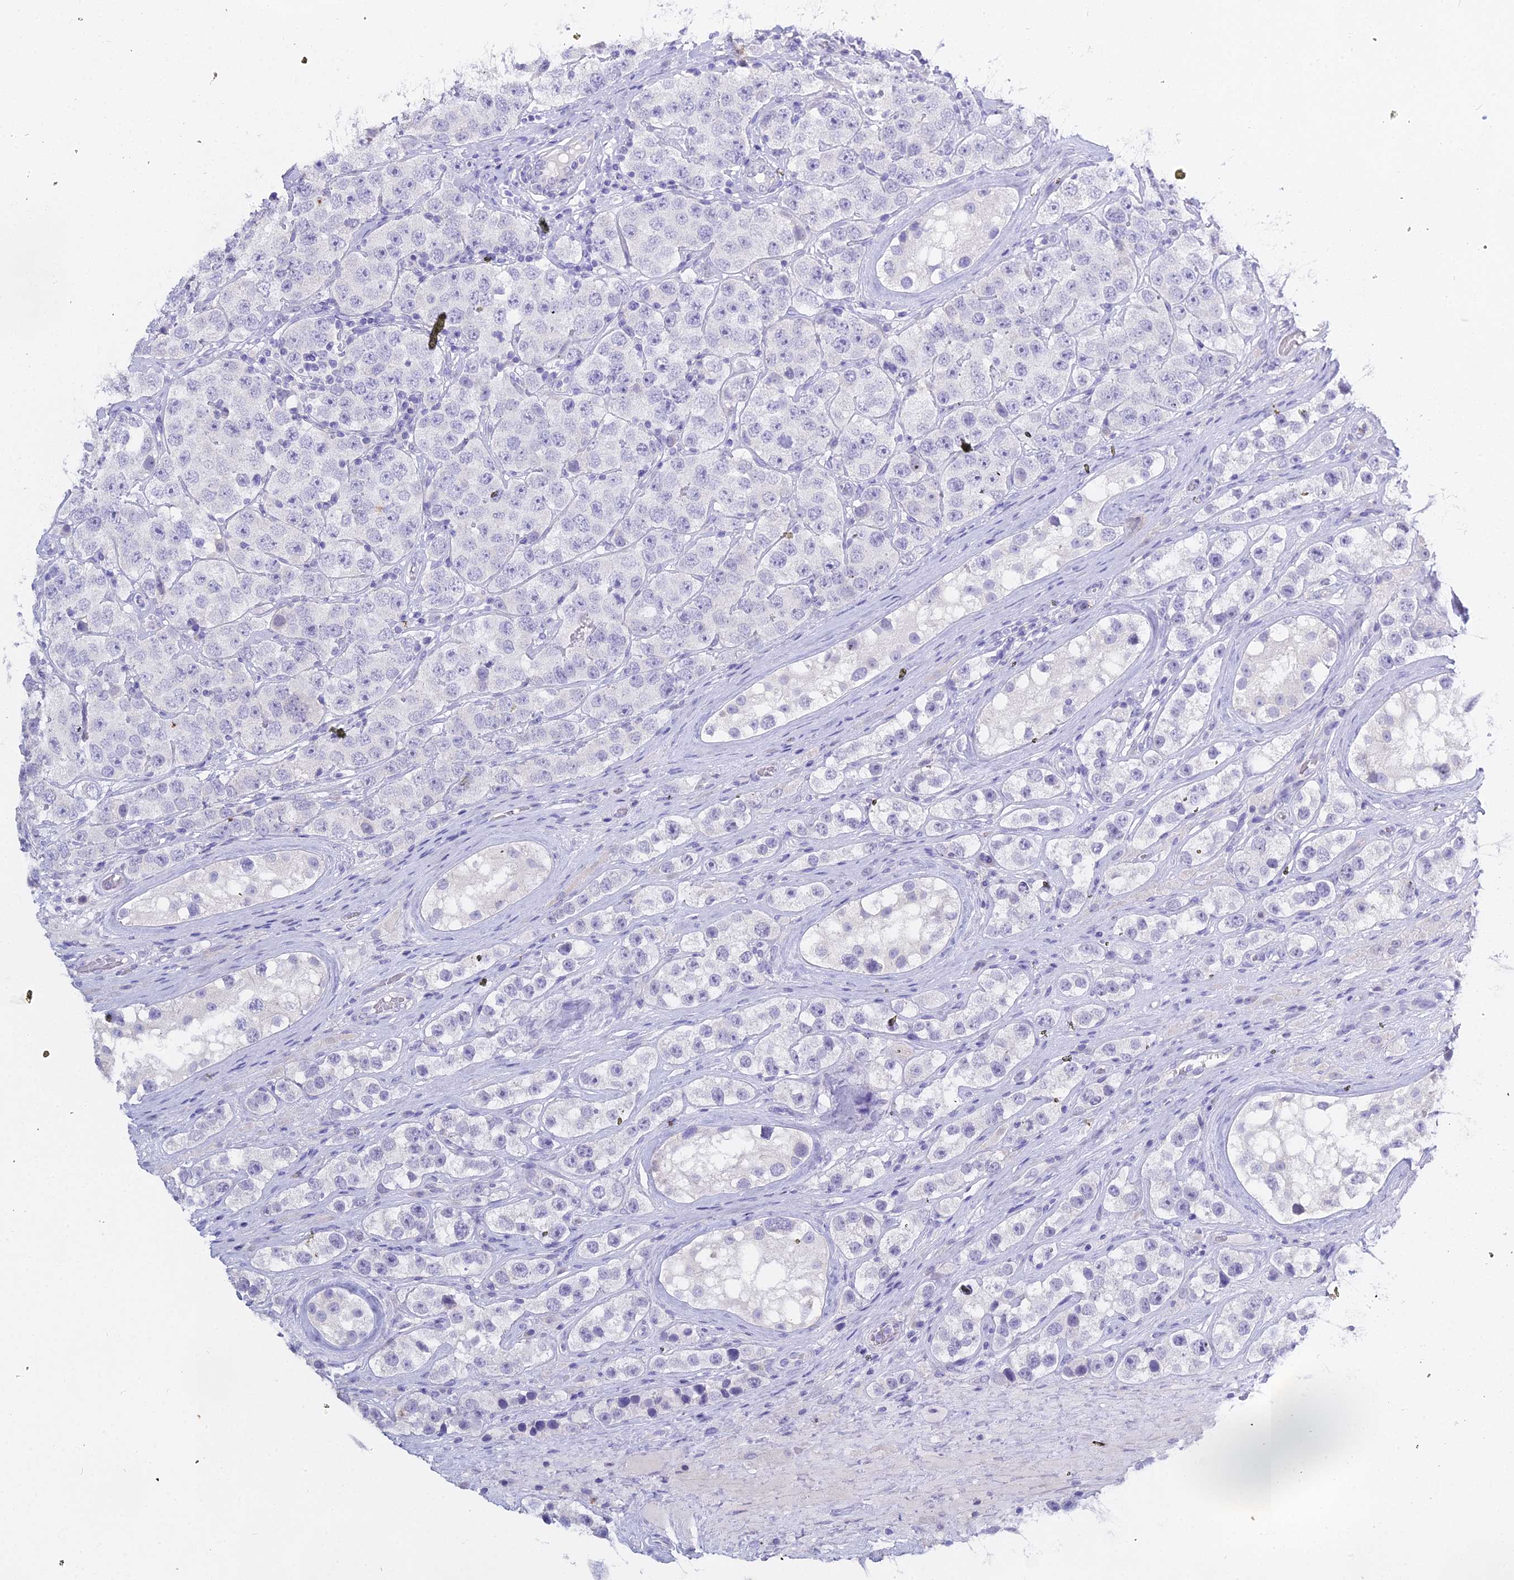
{"staining": {"intensity": "negative", "quantity": "none", "location": "none"}, "tissue": "testis cancer", "cell_type": "Tumor cells", "image_type": "cancer", "snomed": [{"axis": "morphology", "description": "Seminoma, NOS"}, {"axis": "topography", "description": "Testis"}], "caption": "Tumor cells show no significant staining in seminoma (testis).", "gene": "S100A7", "patient": {"sex": "male", "age": 28}}